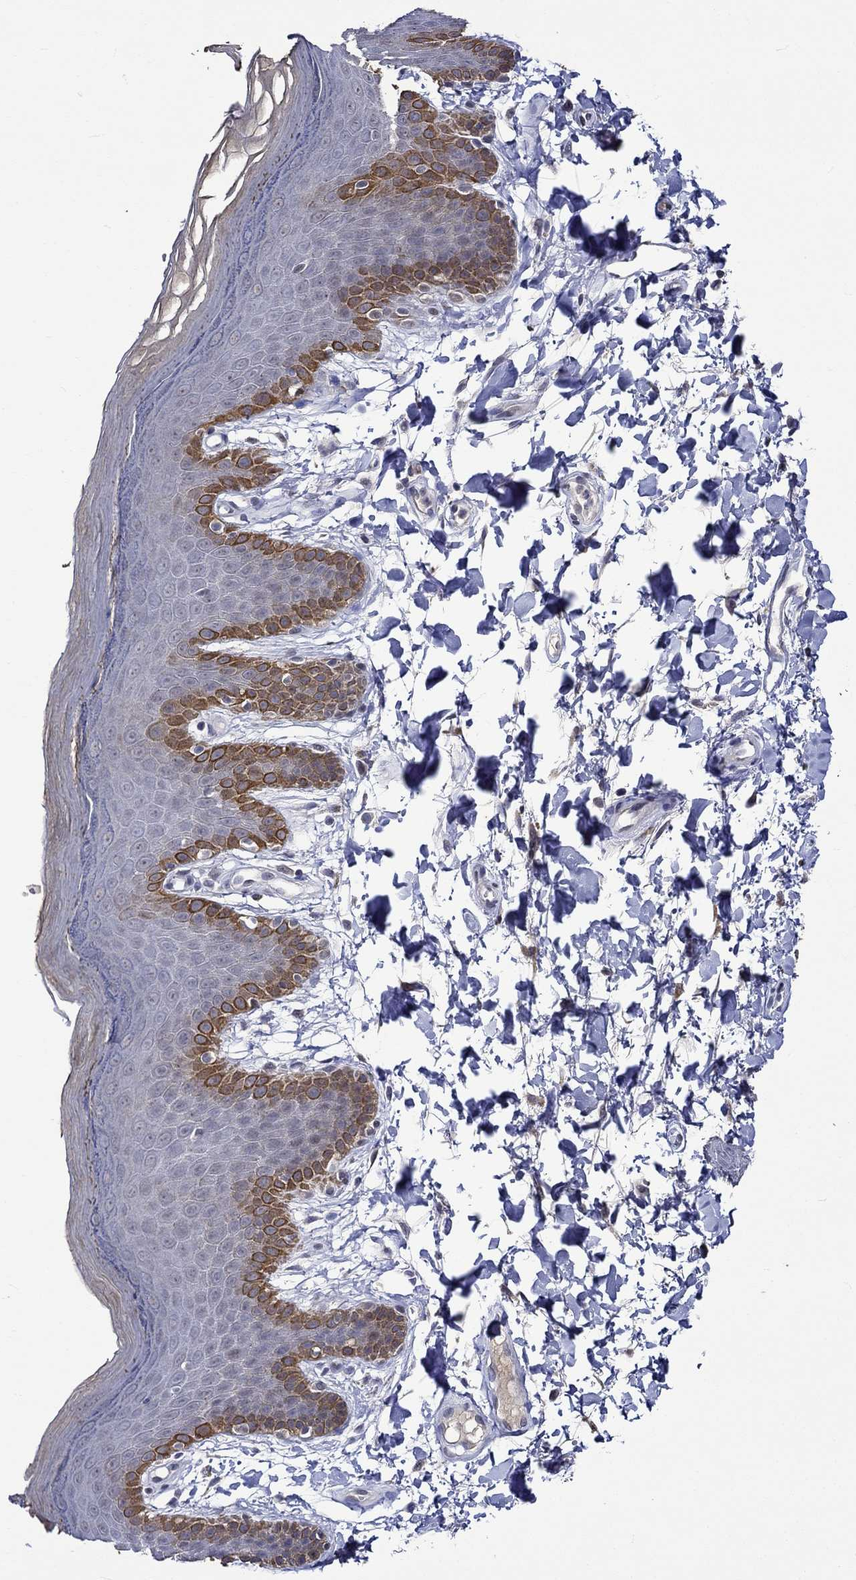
{"staining": {"intensity": "strong", "quantity": "25%-75%", "location": "cytoplasmic/membranous"}, "tissue": "skin", "cell_type": "Epidermal cells", "image_type": "normal", "snomed": [{"axis": "morphology", "description": "Normal tissue, NOS"}, {"axis": "topography", "description": "Anal"}], "caption": "Protein expression analysis of benign human skin reveals strong cytoplasmic/membranous staining in approximately 25%-75% of epidermal cells.", "gene": "DDX3Y", "patient": {"sex": "male", "age": 53}}